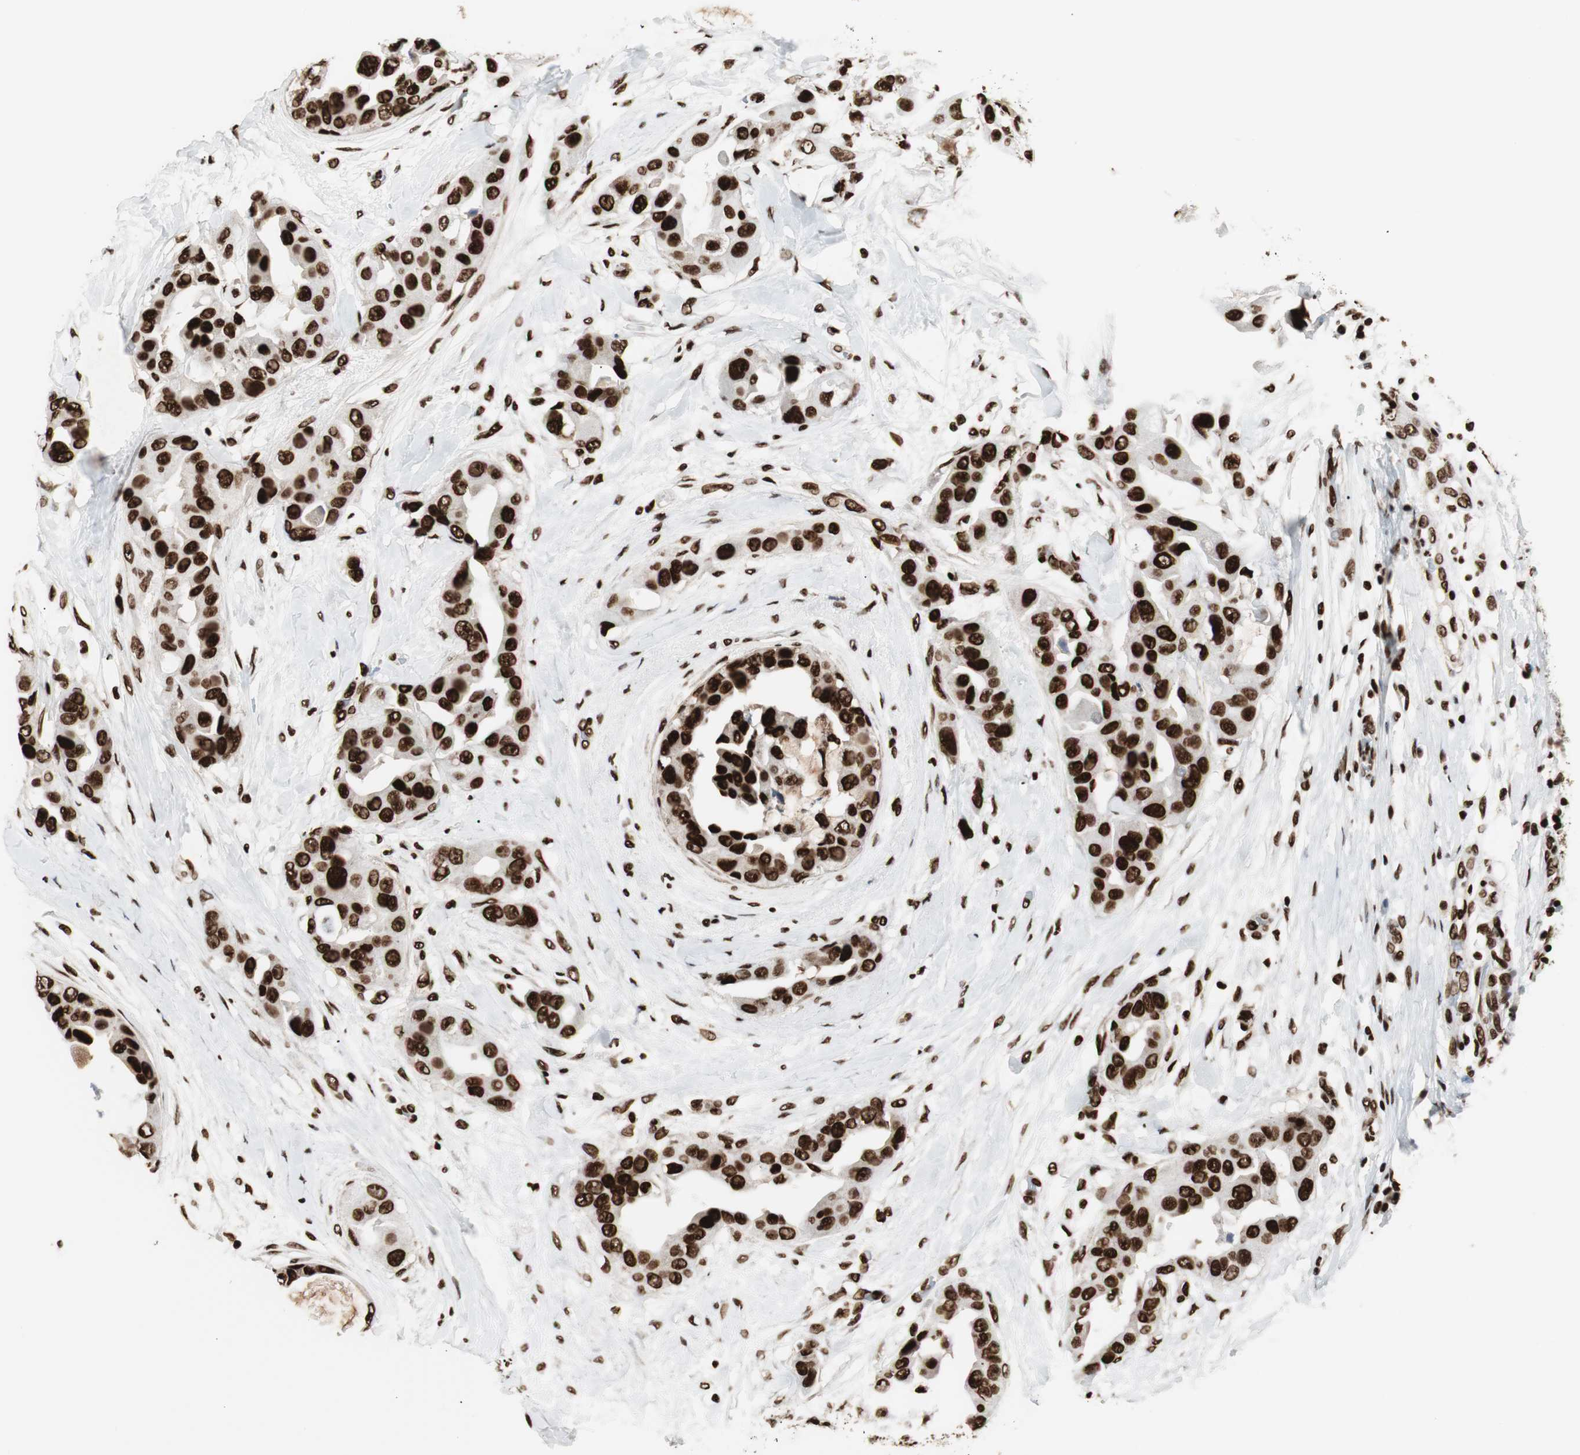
{"staining": {"intensity": "strong", "quantity": ">75%", "location": "nuclear"}, "tissue": "breast cancer", "cell_type": "Tumor cells", "image_type": "cancer", "snomed": [{"axis": "morphology", "description": "Duct carcinoma"}, {"axis": "topography", "description": "Breast"}], "caption": "Immunohistochemical staining of breast cancer shows high levels of strong nuclear protein expression in about >75% of tumor cells. The protein of interest is stained brown, and the nuclei are stained in blue (DAB (3,3'-diaminobenzidine) IHC with brightfield microscopy, high magnification).", "gene": "MTA2", "patient": {"sex": "female", "age": 40}}